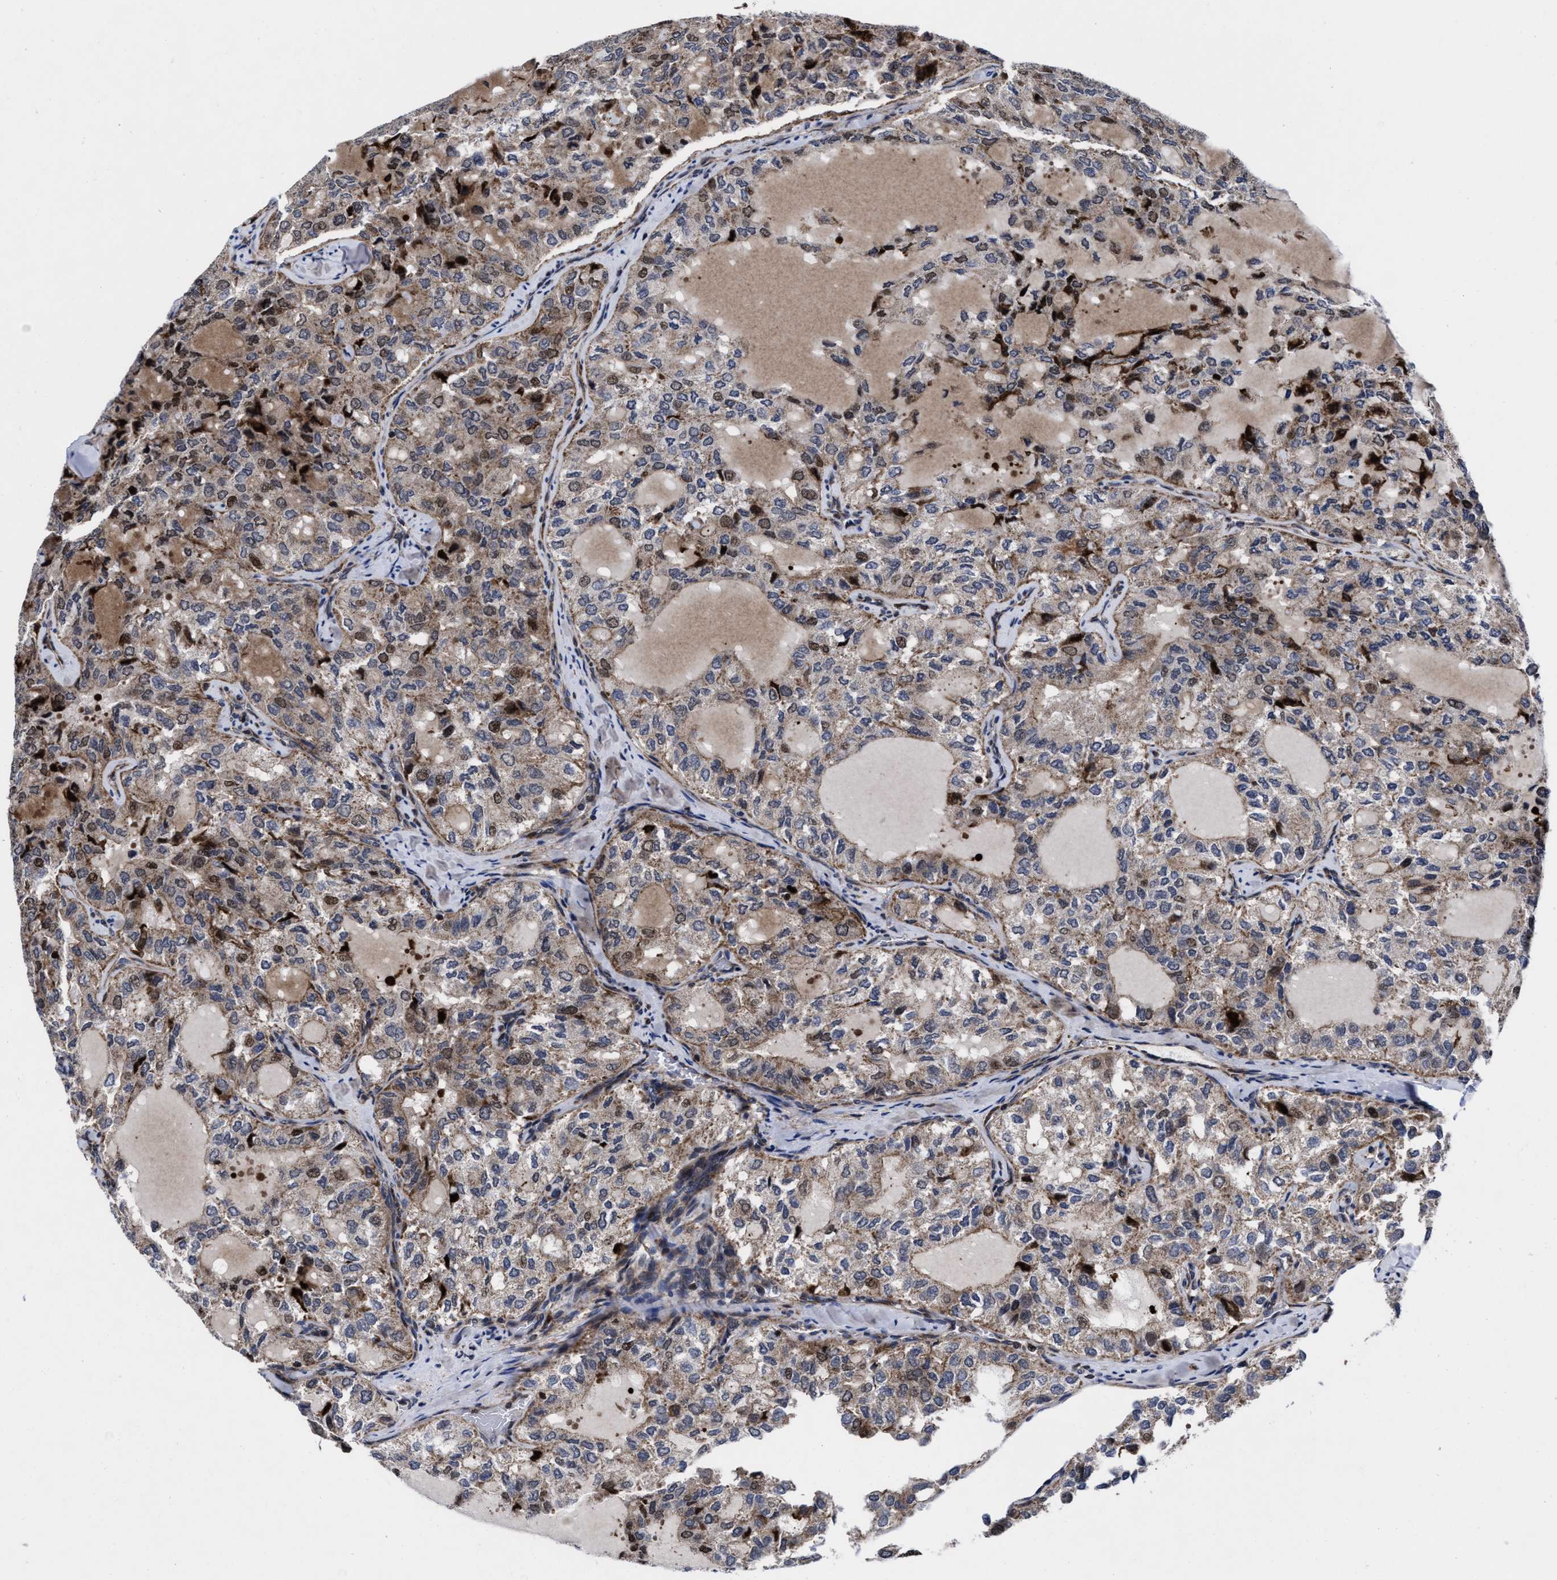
{"staining": {"intensity": "weak", "quantity": "25%-75%", "location": "cytoplasmic/membranous"}, "tissue": "thyroid cancer", "cell_type": "Tumor cells", "image_type": "cancer", "snomed": [{"axis": "morphology", "description": "Follicular adenoma carcinoma, NOS"}, {"axis": "topography", "description": "Thyroid gland"}], "caption": "Immunohistochemical staining of thyroid cancer reveals low levels of weak cytoplasmic/membranous protein positivity in about 25%-75% of tumor cells. (Stains: DAB (3,3'-diaminobenzidine) in brown, nuclei in blue, Microscopy: brightfield microscopy at high magnification).", "gene": "MRPL50", "patient": {"sex": "male", "age": 75}}